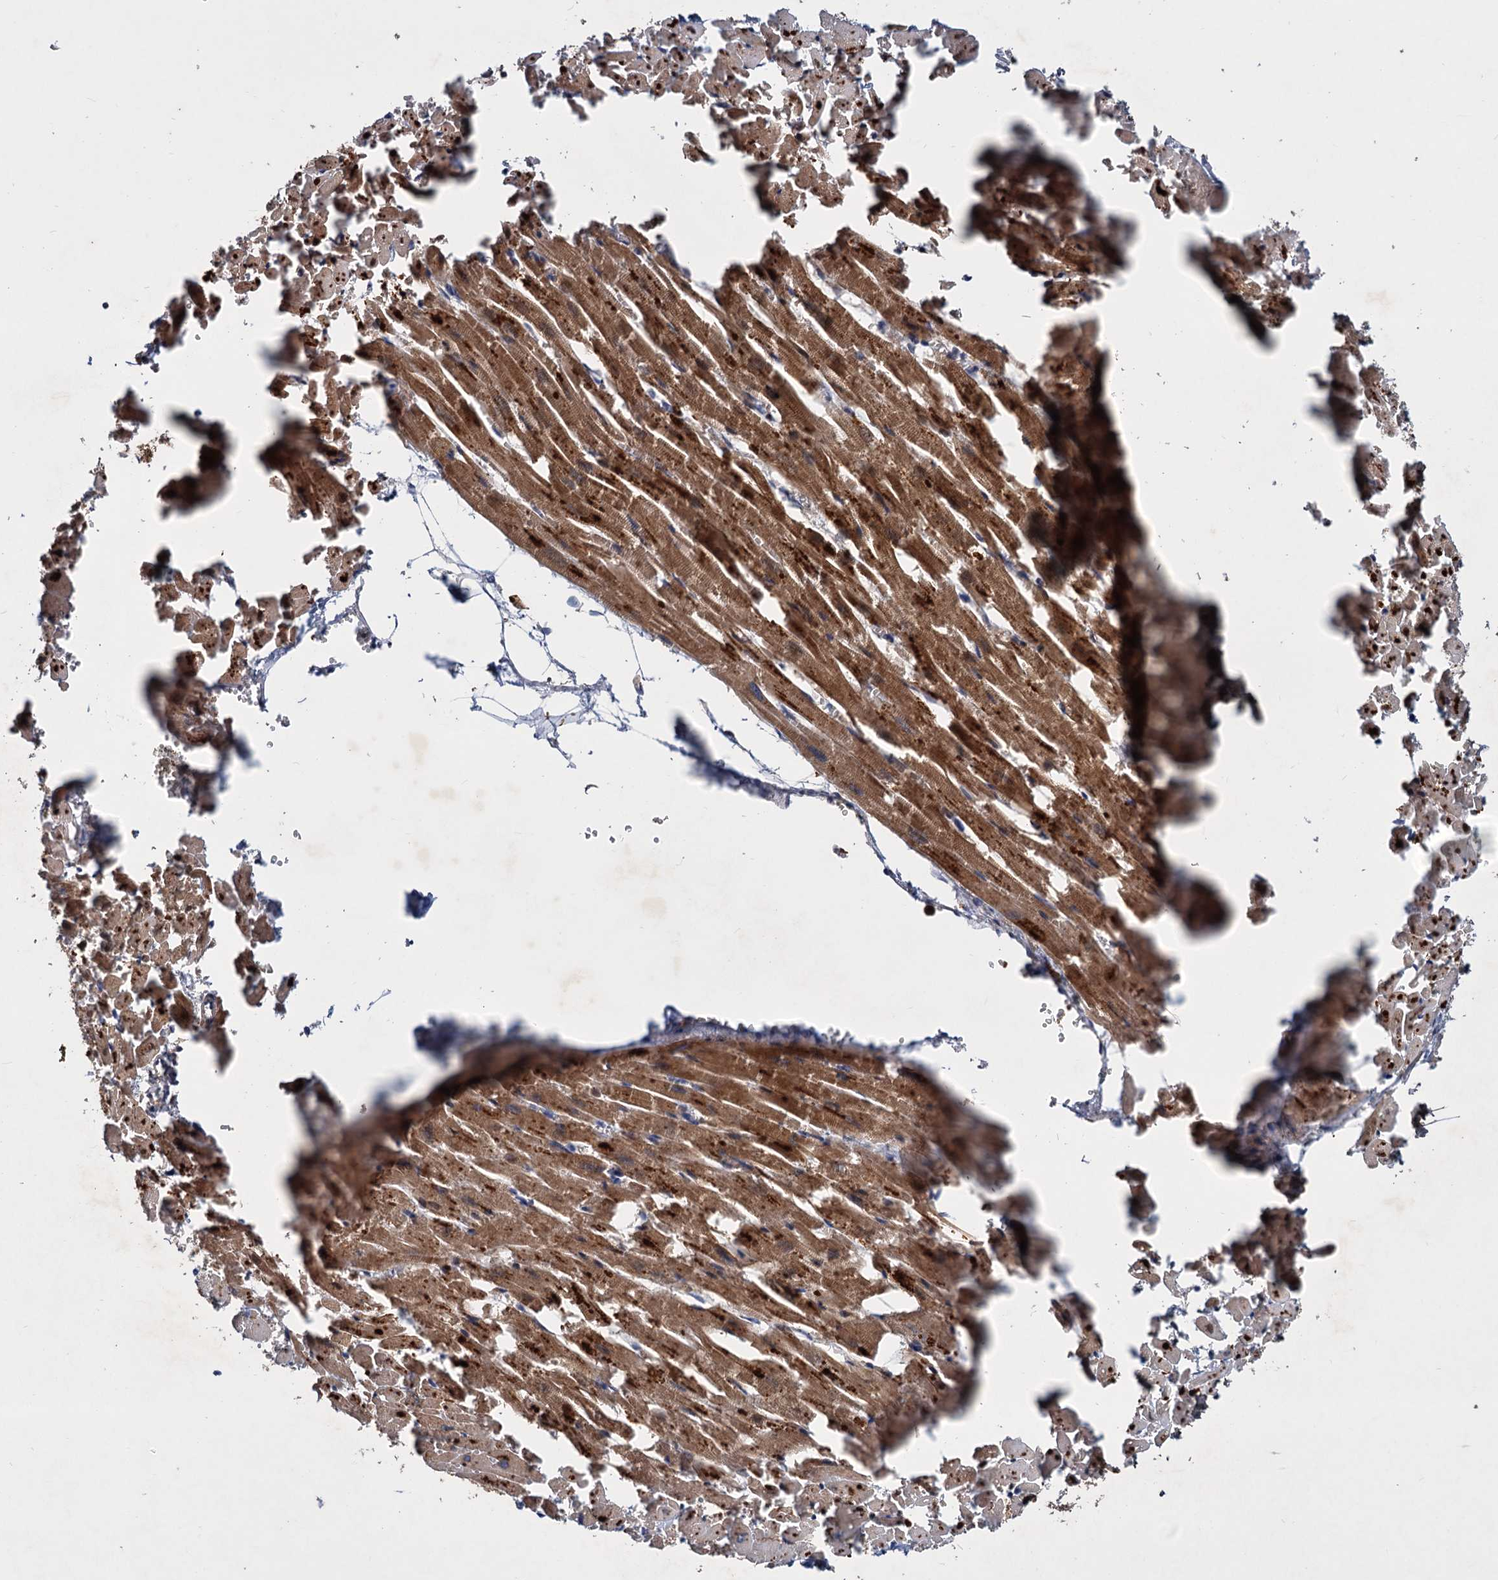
{"staining": {"intensity": "strong", "quantity": ">75%", "location": "cytoplasmic/membranous"}, "tissue": "heart muscle", "cell_type": "Cardiomyocytes", "image_type": "normal", "snomed": [{"axis": "morphology", "description": "Normal tissue, NOS"}, {"axis": "topography", "description": "Heart"}], "caption": "DAB (3,3'-diaminobenzidine) immunohistochemical staining of unremarkable heart muscle exhibits strong cytoplasmic/membranous protein positivity in about >75% of cardiomyocytes.", "gene": "CHRD", "patient": {"sex": "female", "age": 64}}